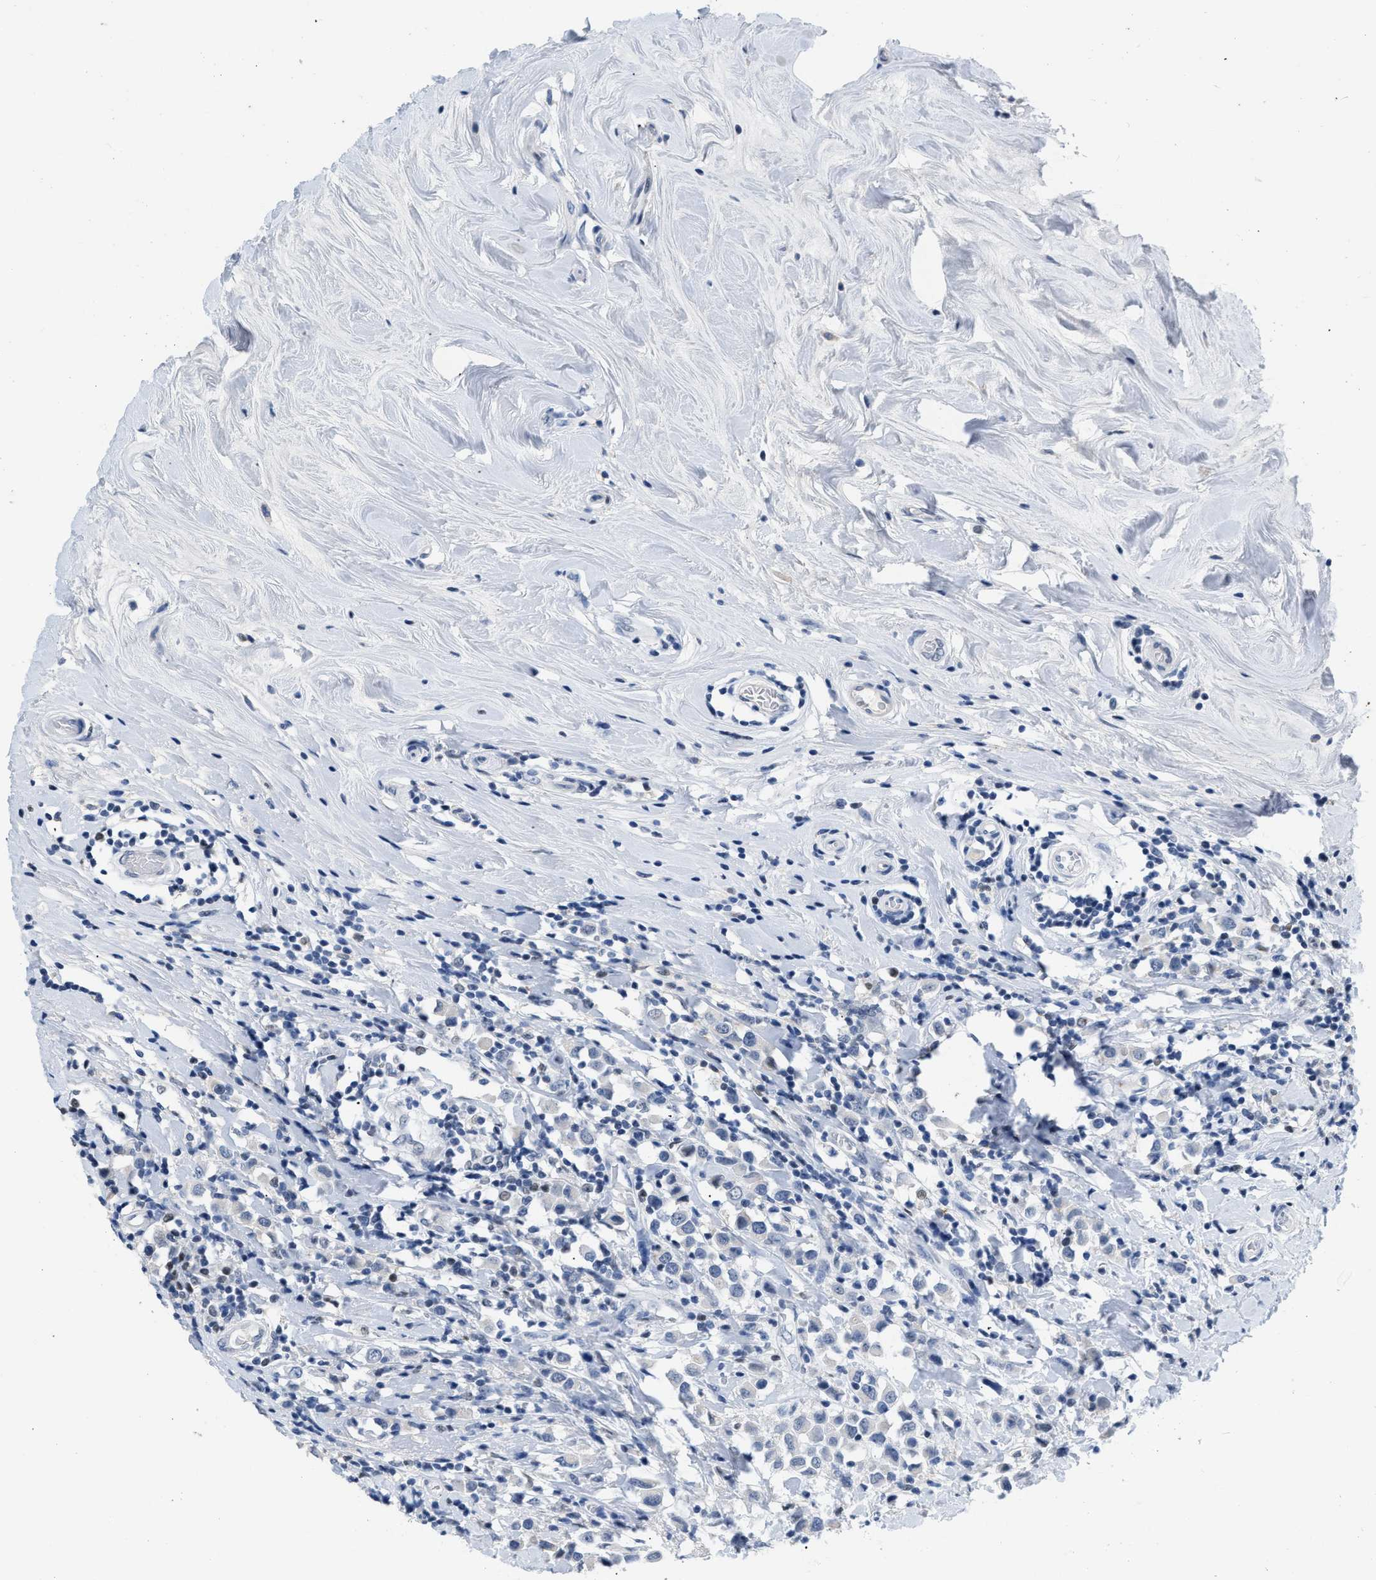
{"staining": {"intensity": "negative", "quantity": "none", "location": "none"}, "tissue": "breast cancer", "cell_type": "Tumor cells", "image_type": "cancer", "snomed": [{"axis": "morphology", "description": "Duct carcinoma"}, {"axis": "topography", "description": "Breast"}], "caption": "IHC histopathology image of neoplastic tissue: human breast cancer stained with DAB displays no significant protein positivity in tumor cells.", "gene": "BOLL", "patient": {"sex": "female", "age": 61}}